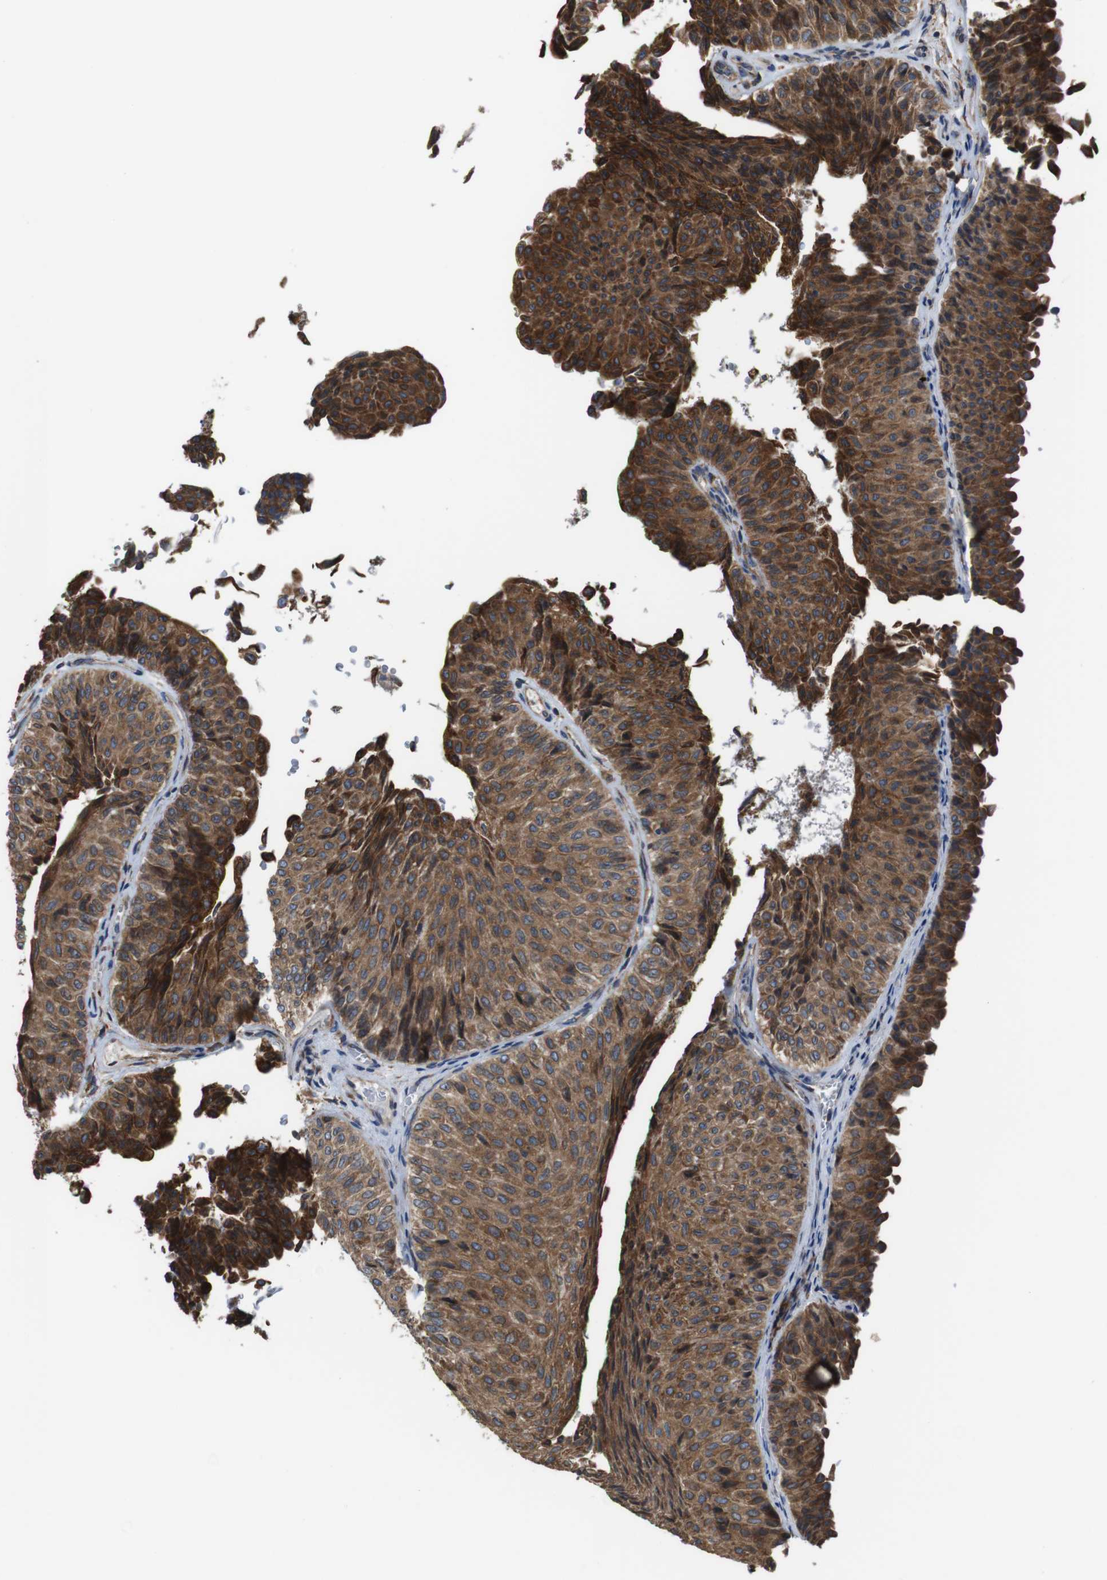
{"staining": {"intensity": "moderate", "quantity": ">75%", "location": "cytoplasmic/membranous"}, "tissue": "urothelial cancer", "cell_type": "Tumor cells", "image_type": "cancer", "snomed": [{"axis": "morphology", "description": "Urothelial carcinoma, Low grade"}, {"axis": "topography", "description": "Urinary bladder"}], "caption": "Brown immunohistochemical staining in urothelial cancer displays moderate cytoplasmic/membranous expression in approximately >75% of tumor cells.", "gene": "UGGT1", "patient": {"sex": "male", "age": 78}}